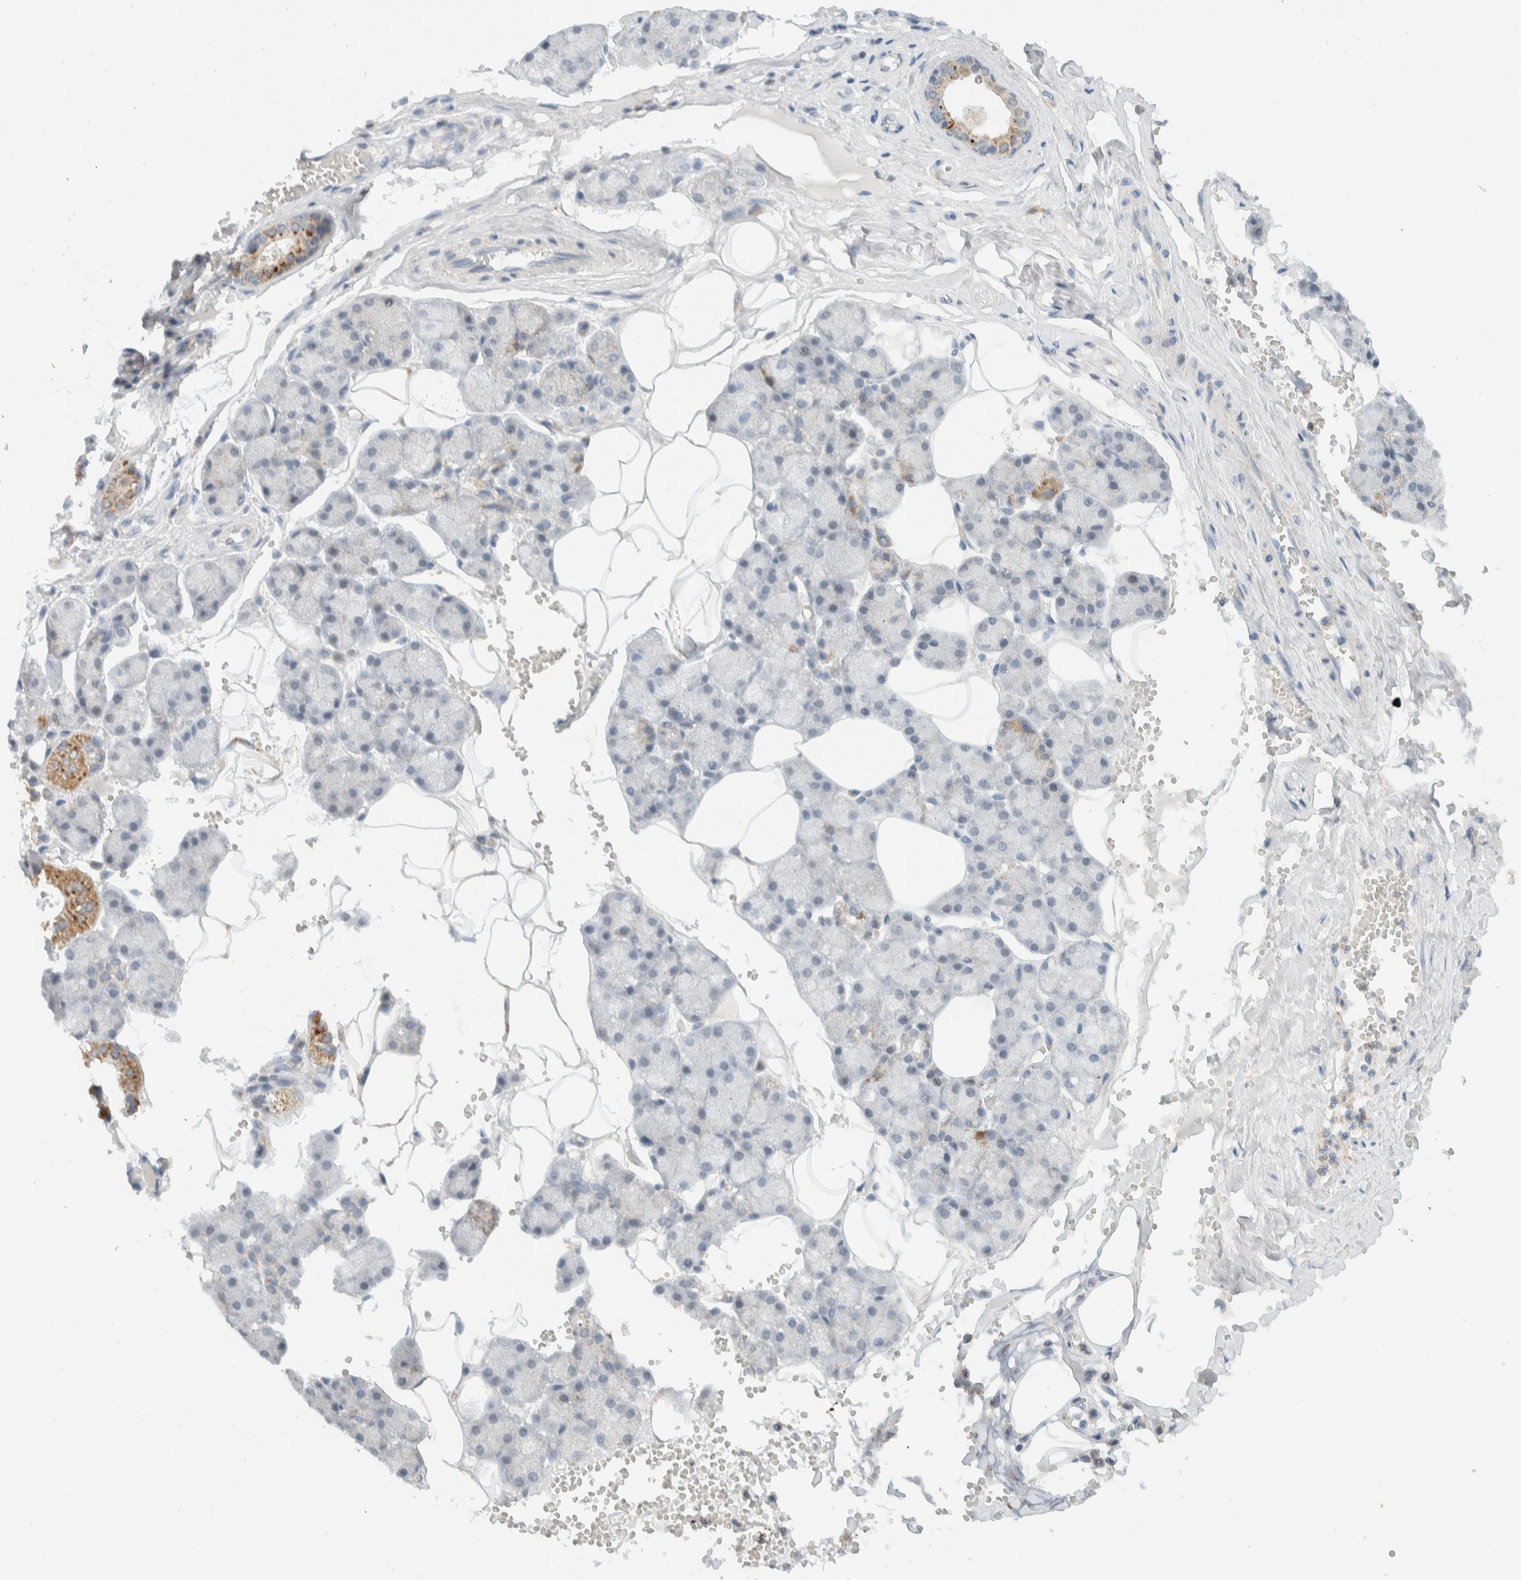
{"staining": {"intensity": "moderate", "quantity": "25%-75%", "location": "cytoplasmic/membranous"}, "tissue": "salivary gland", "cell_type": "Glandular cells", "image_type": "normal", "snomed": [{"axis": "morphology", "description": "Normal tissue, NOS"}, {"axis": "topography", "description": "Salivary gland"}], "caption": "A histopathology image showing moderate cytoplasmic/membranous expression in approximately 25%-75% of glandular cells in unremarkable salivary gland, as visualized by brown immunohistochemical staining.", "gene": "MRPL41", "patient": {"sex": "male", "age": 62}}